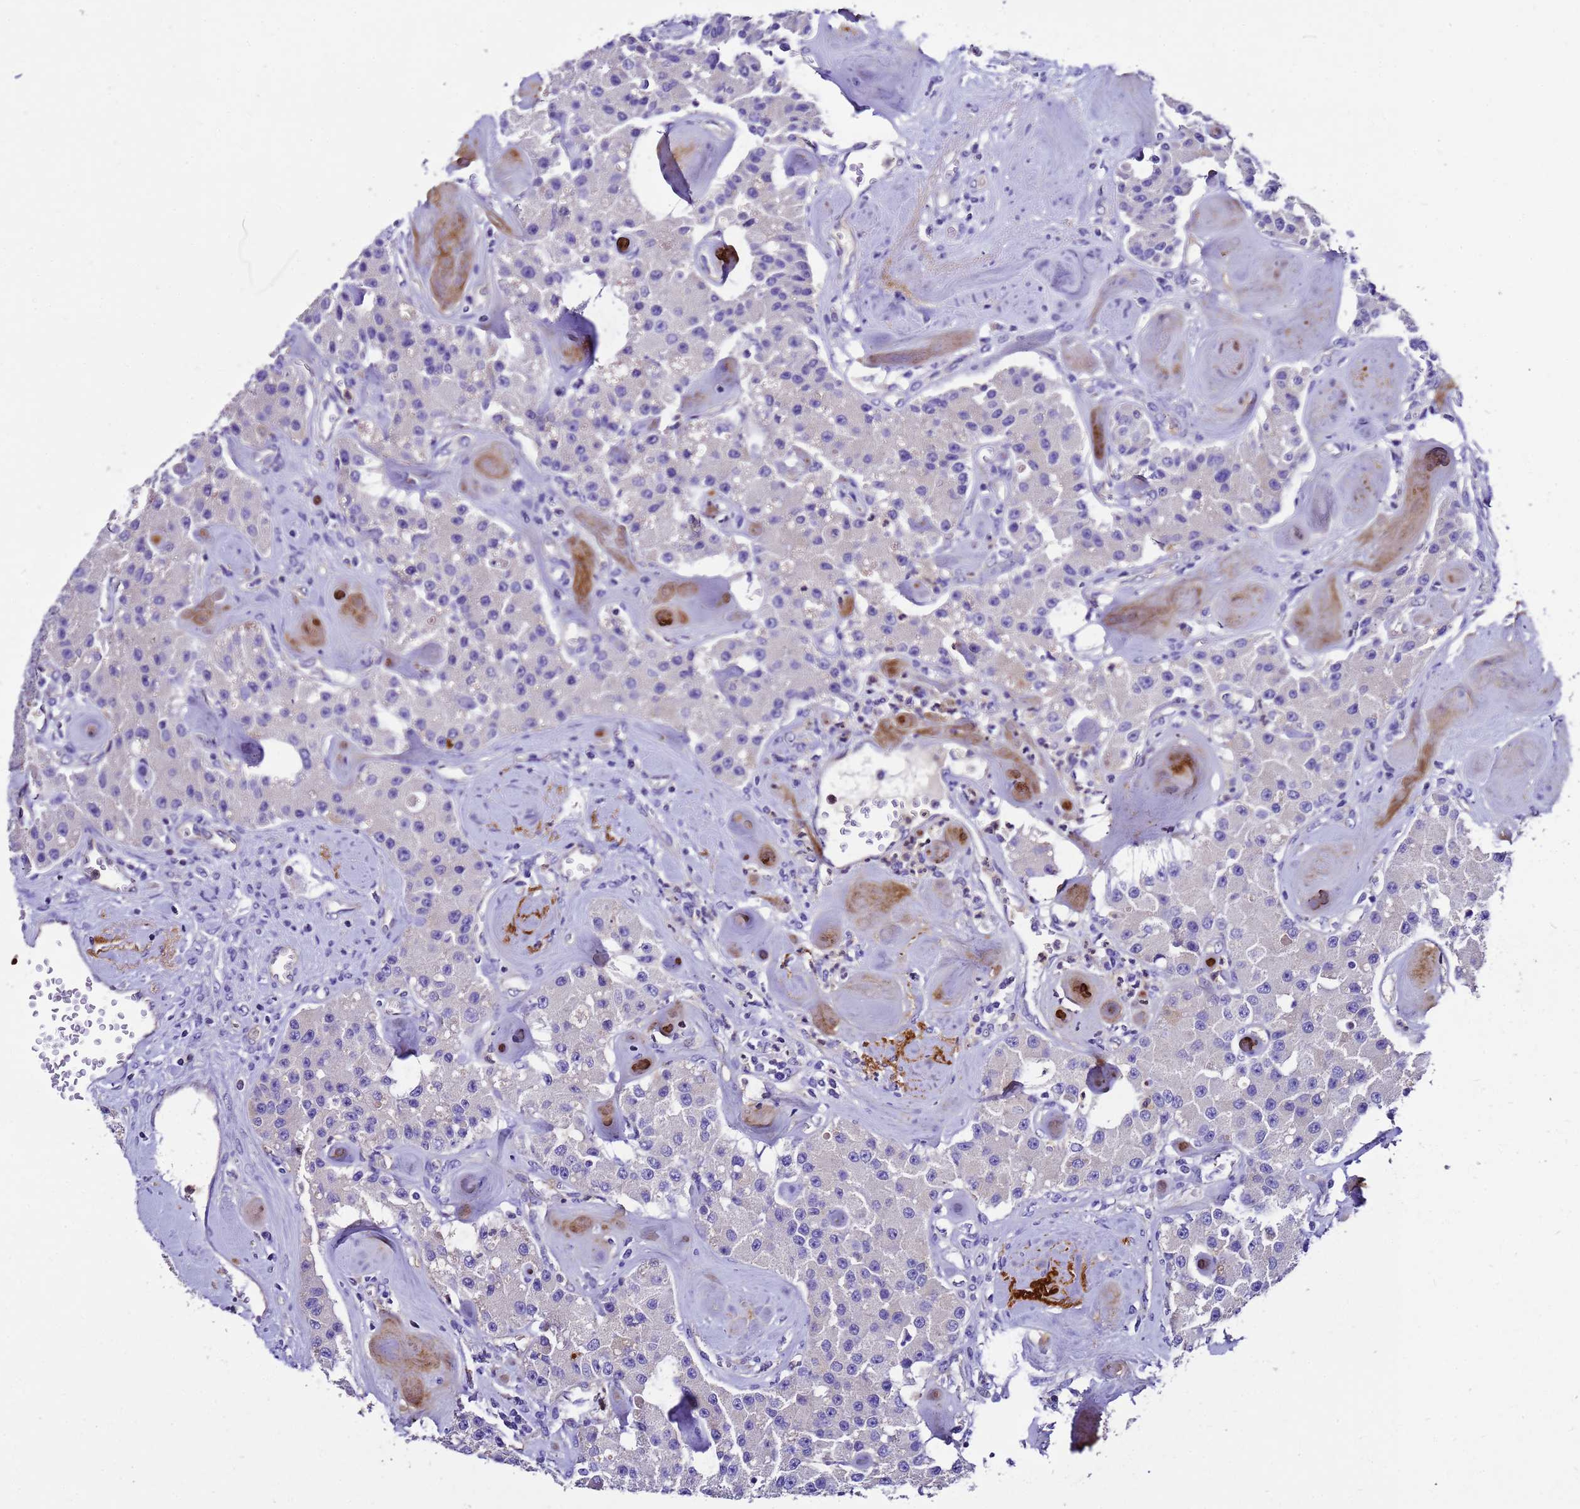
{"staining": {"intensity": "negative", "quantity": "none", "location": "none"}, "tissue": "carcinoid", "cell_type": "Tumor cells", "image_type": "cancer", "snomed": [{"axis": "morphology", "description": "Carcinoid, malignant, NOS"}, {"axis": "topography", "description": "Pancreas"}], "caption": "A histopathology image of carcinoid stained for a protein demonstrates no brown staining in tumor cells.", "gene": "UGT2A1", "patient": {"sex": "male", "age": 41}}